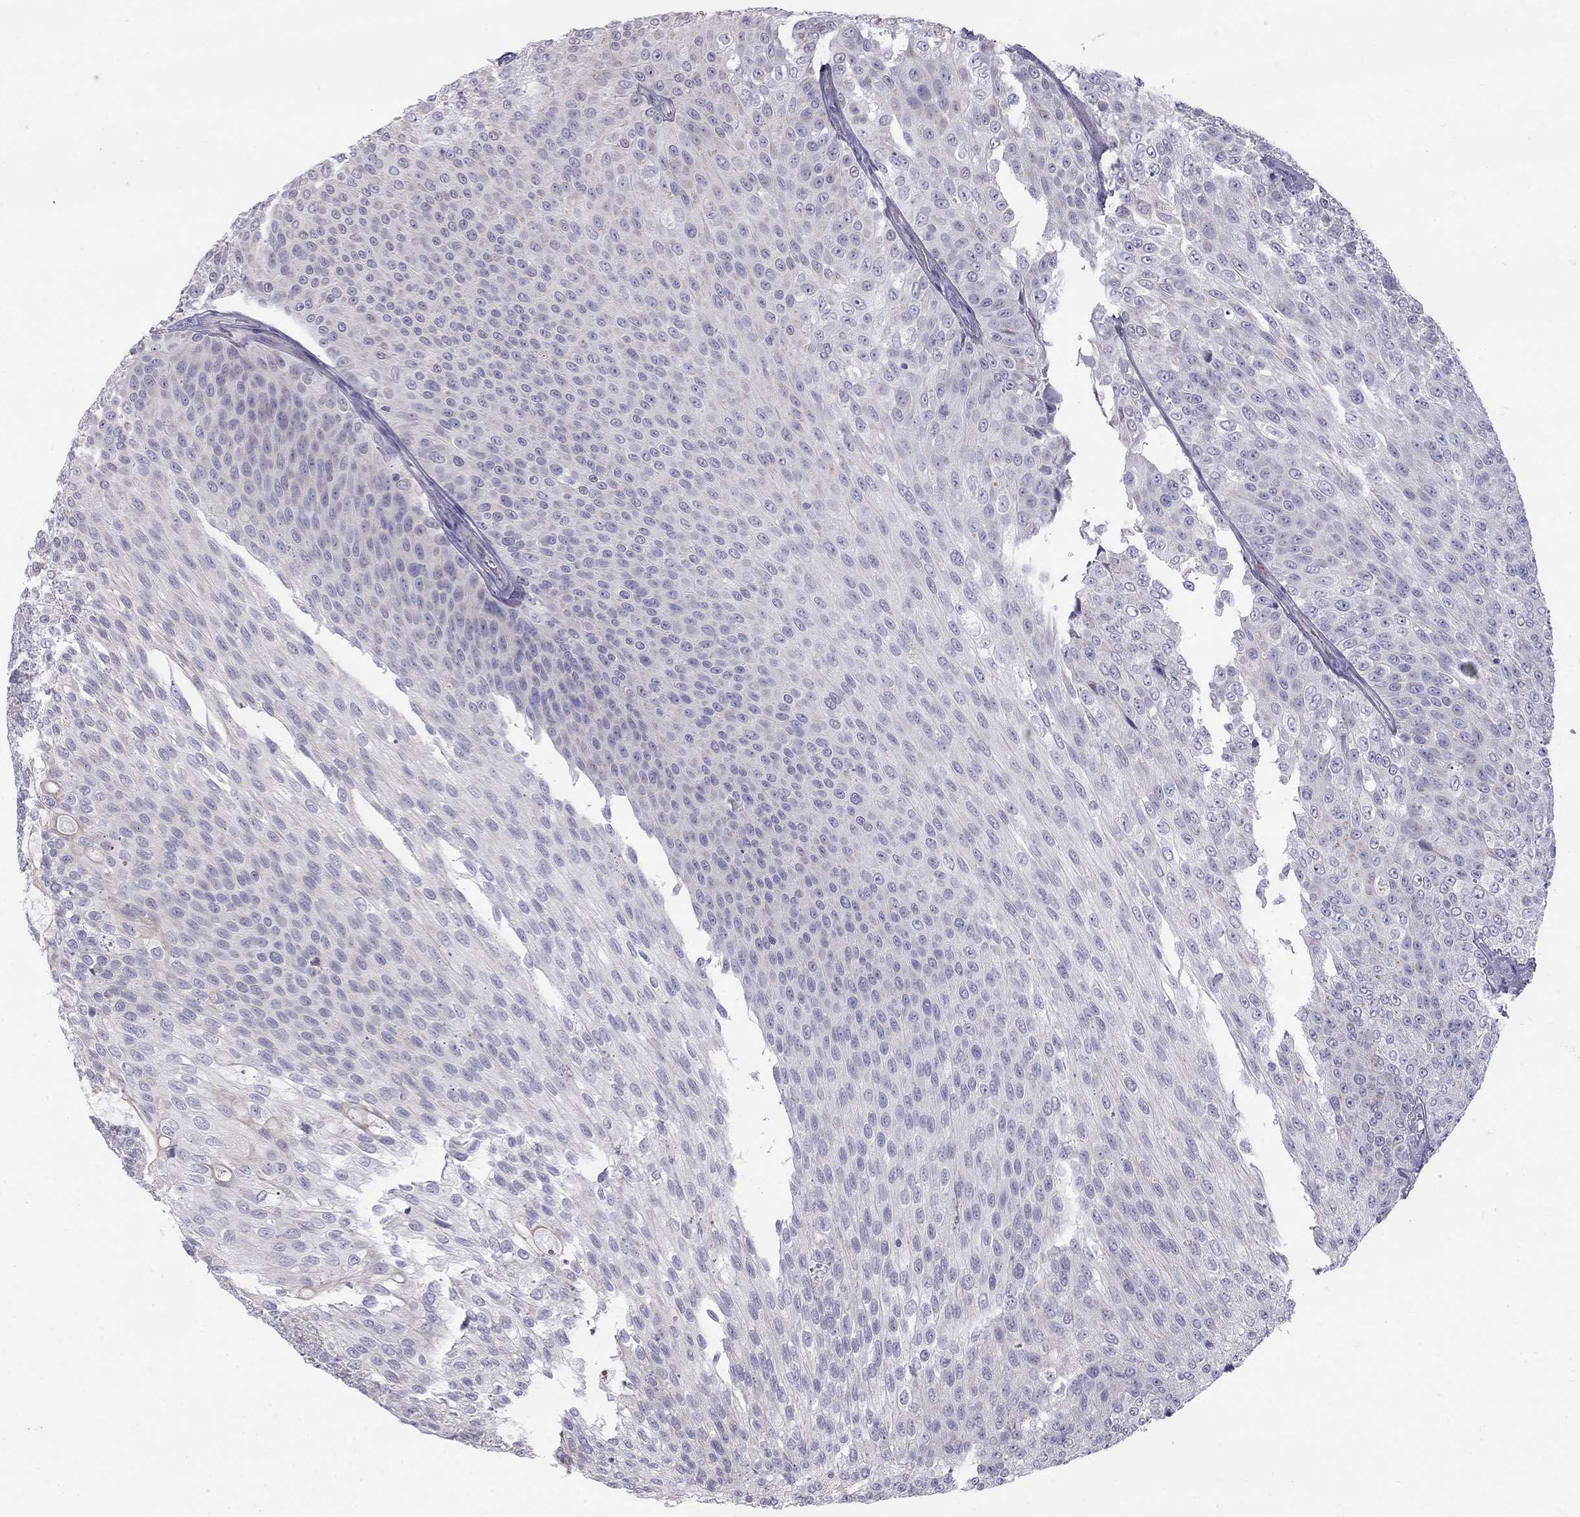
{"staining": {"intensity": "negative", "quantity": "none", "location": "none"}, "tissue": "urothelial cancer", "cell_type": "Tumor cells", "image_type": "cancer", "snomed": [{"axis": "morphology", "description": "Urothelial carcinoma, Low grade"}, {"axis": "topography", "description": "Ureter, NOS"}, {"axis": "topography", "description": "Urinary bladder"}], "caption": "Protein analysis of urothelial cancer reveals no significant expression in tumor cells.", "gene": "TDRD6", "patient": {"sex": "male", "age": 78}}